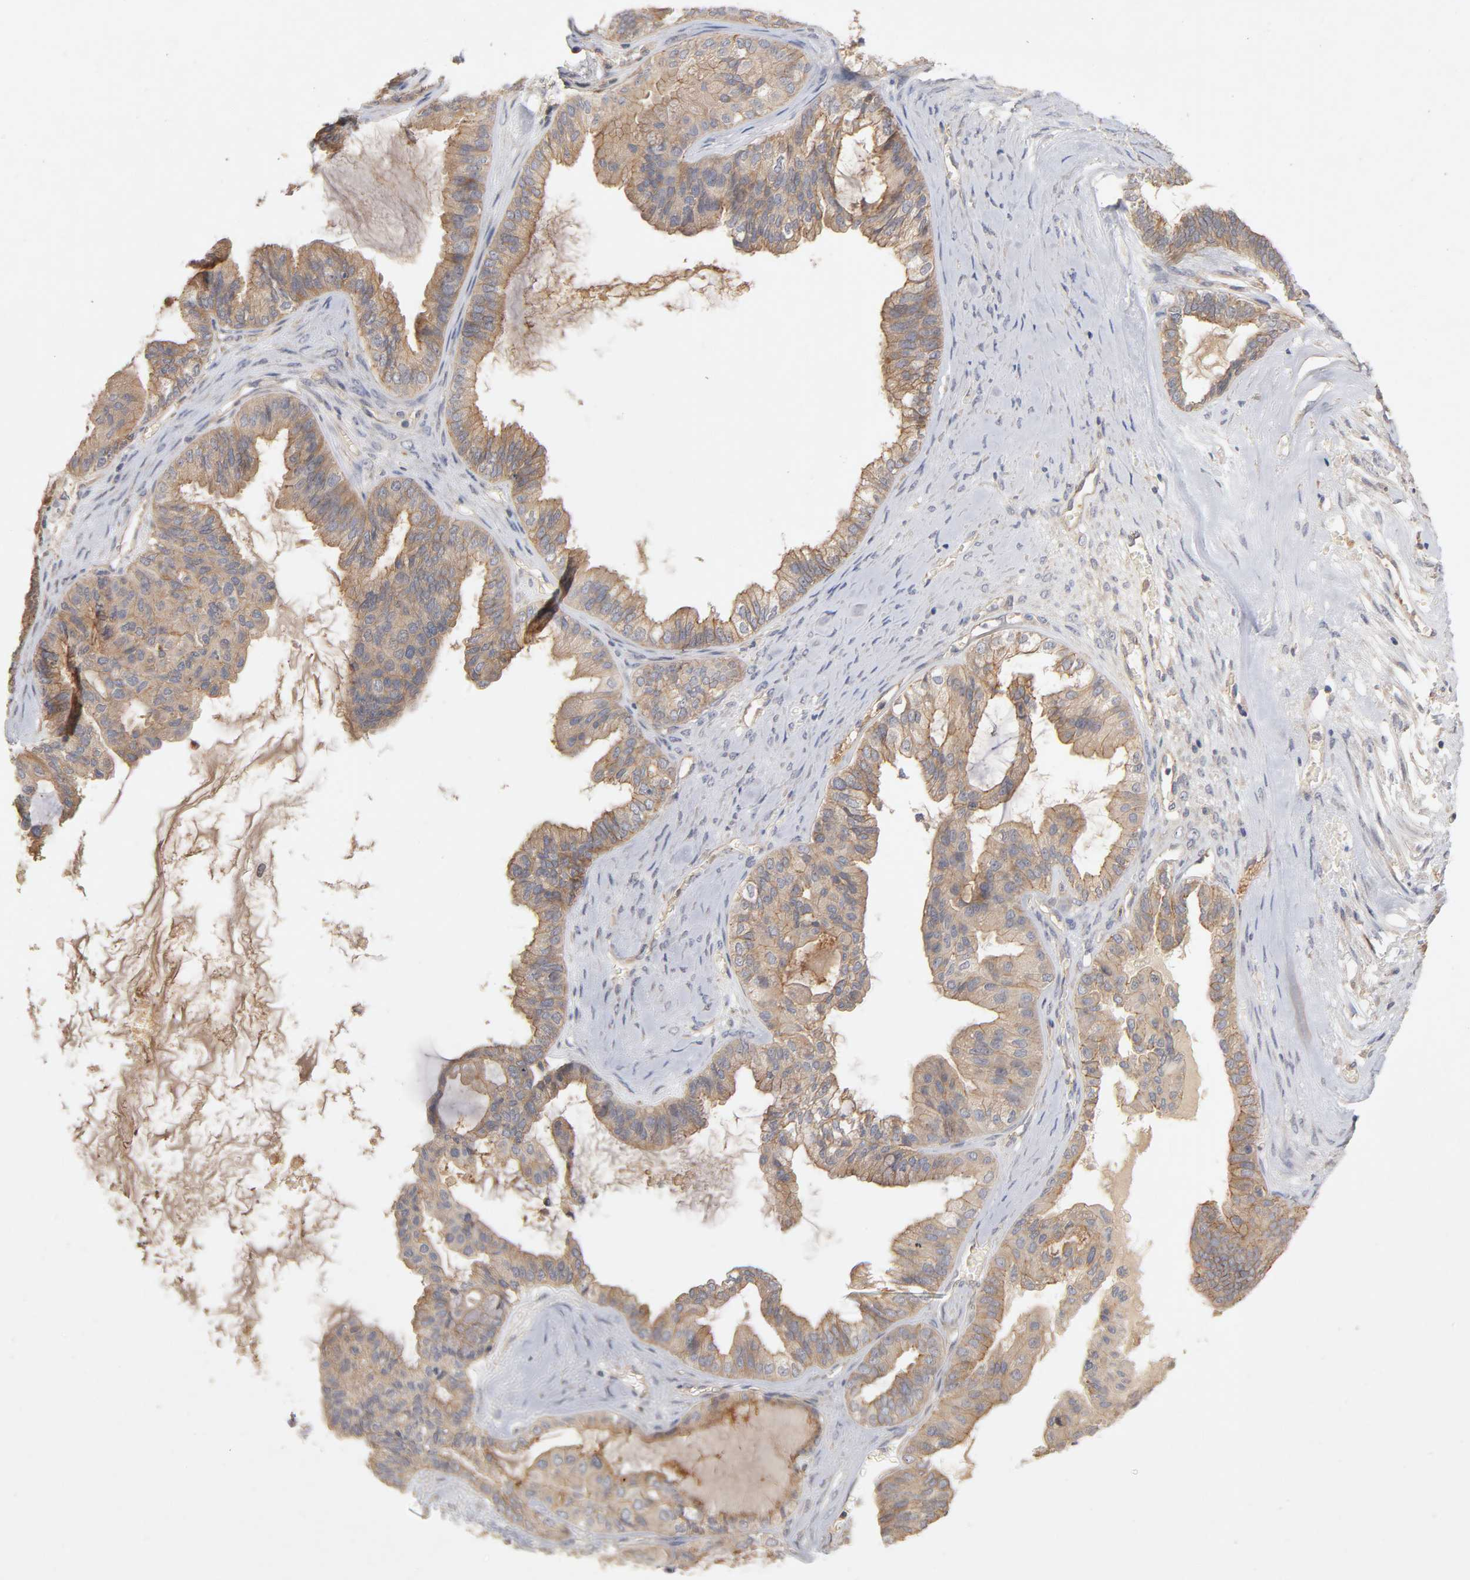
{"staining": {"intensity": "moderate", "quantity": ">75%", "location": "cytoplasmic/membranous"}, "tissue": "ovarian cancer", "cell_type": "Tumor cells", "image_type": "cancer", "snomed": [{"axis": "morphology", "description": "Carcinoma, NOS"}, {"axis": "morphology", "description": "Carcinoma, endometroid"}, {"axis": "topography", "description": "Ovary"}], "caption": "The image reveals staining of ovarian cancer, revealing moderate cytoplasmic/membranous protein expression (brown color) within tumor cells.", "gene": "PDZD11", "patient": {"sex": "female", "age": 50}}